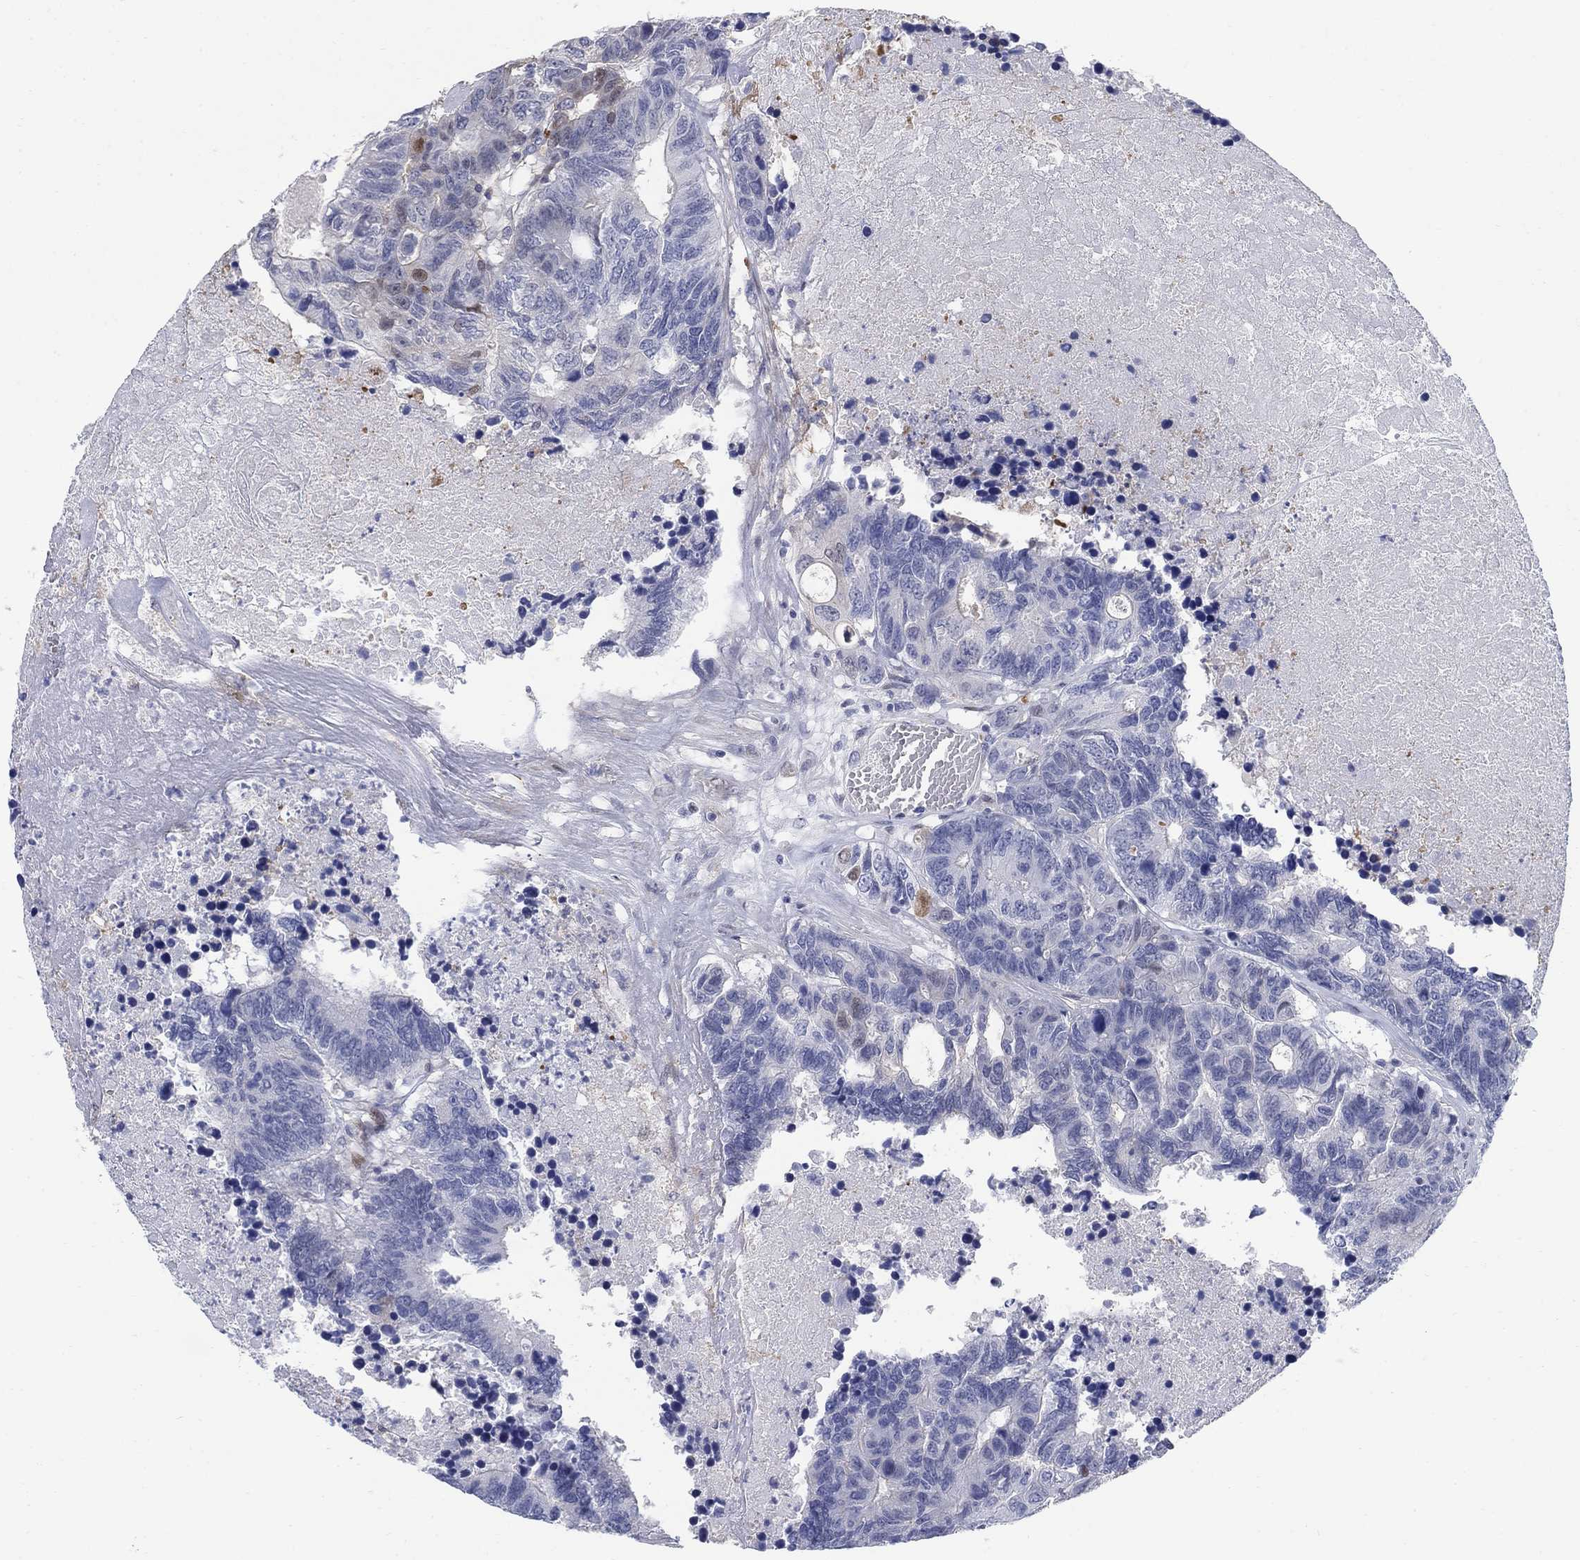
{"staining": {"intensity": "negative", "quantity": "none", "location": "none"}, "tissue": "colorectal cancer", "cell_type": "Tumor cells", "image_type": "cancer", "snomed": [{"axis": "morphology", "description": "Adenocarcinoma, NOS"}, {"axis": "topography", "description": "Colon"}], "caption": "The IHC image has no significant positivity in tumor cells of colorectal cancer tissue. (DAB IHC, high magnification).", "gene": "MYO3A", "patient": {"sex": "female", "age": 48}}